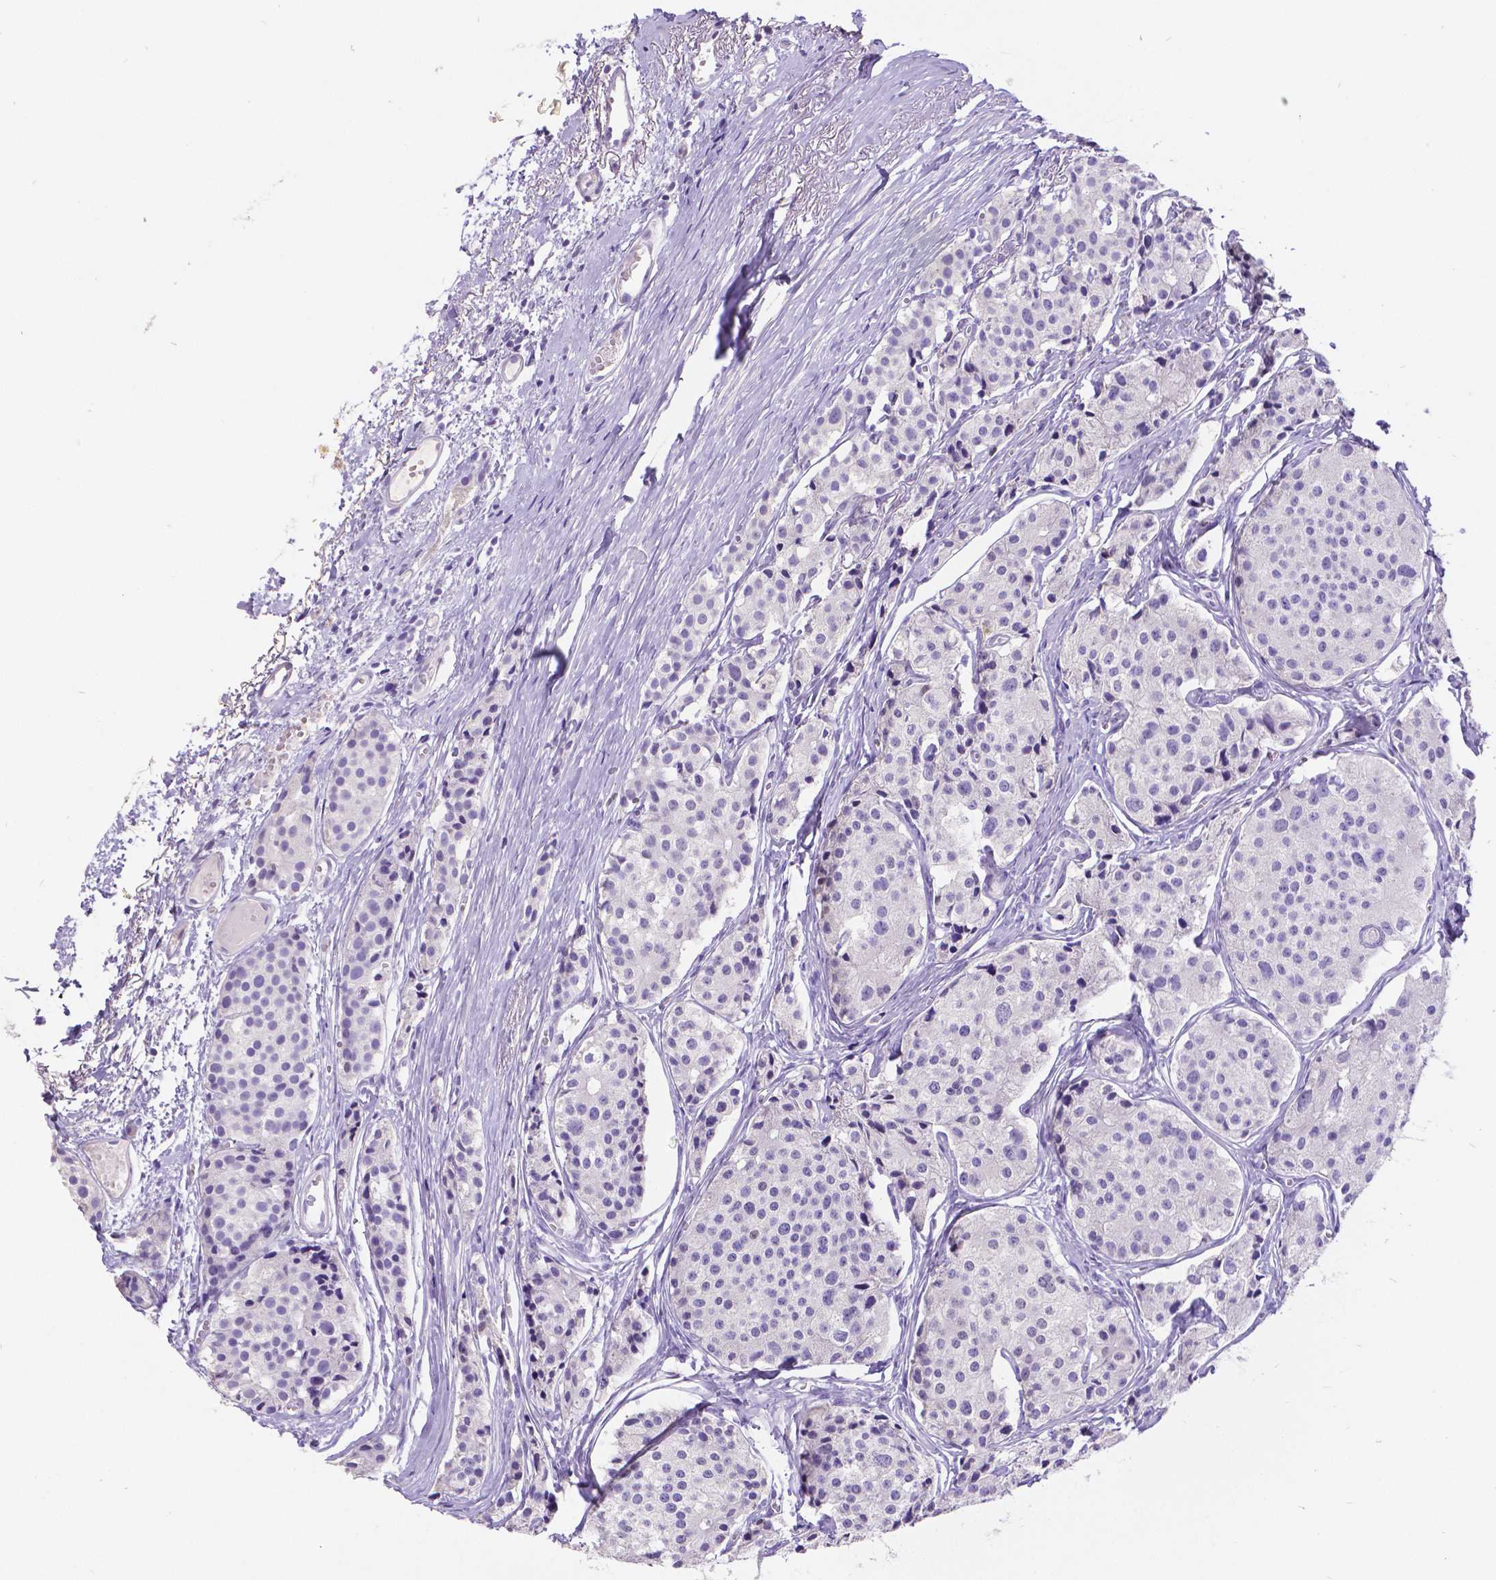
{"staining": {"intensity": "negative", "quantity": "none", "location": "none"}, "tissue": "carcinoid", "cell_type": "Tumor cells", "image_type": "cancer", "snomed": [{"axis": "morphology", "description": "Carcinoid, malignant, NOS"}, {"axis": "topography", "description": "Small intestine"}], "caption": "Protein analysis of malignant carcinoid demonstrates no significant staining in tumor cells.", "gene": "SATB2", "patient": {"sex": "female", "age": 65}}